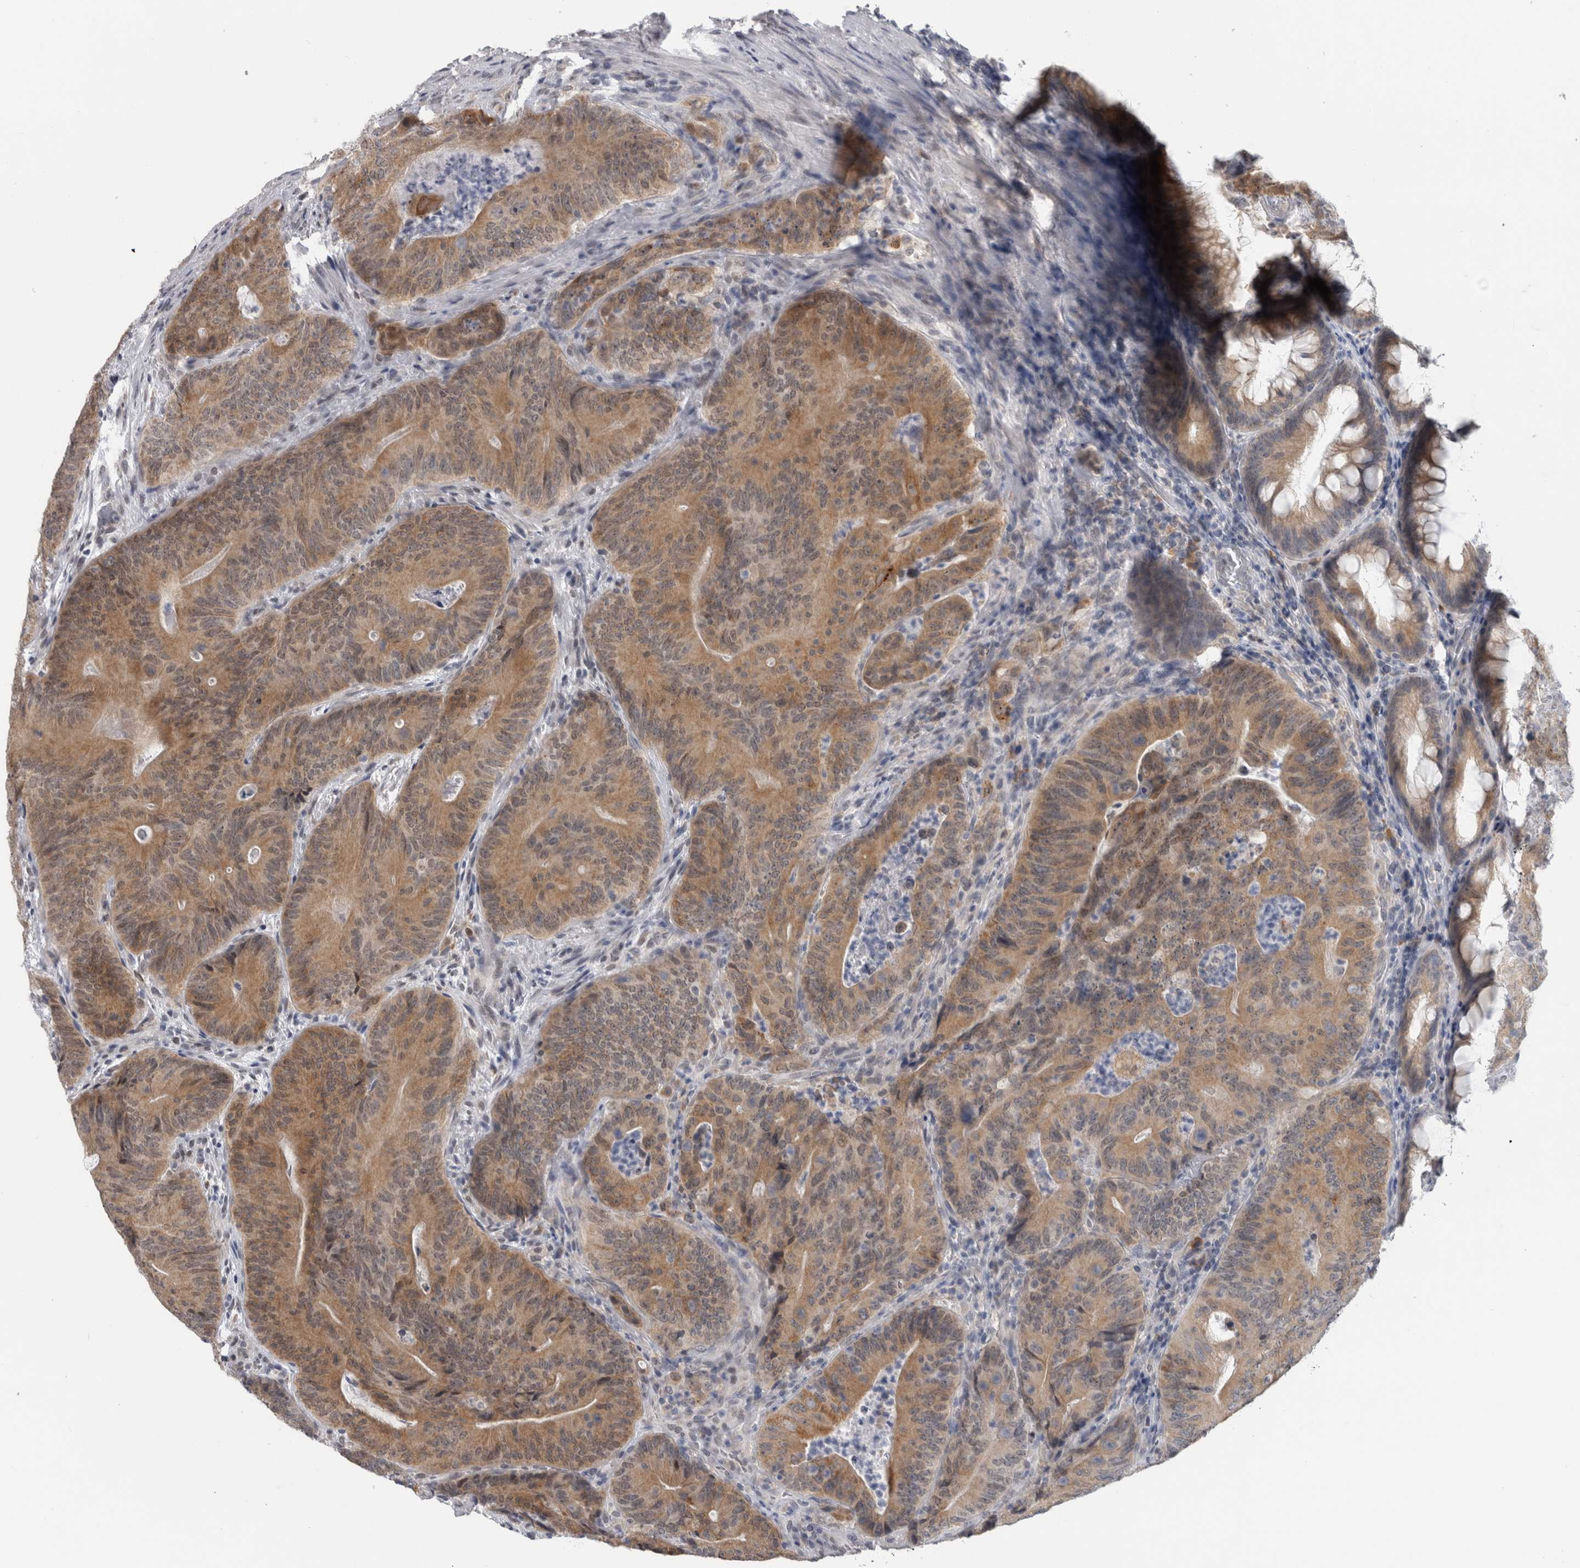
{"staining": {"intensity": "weak", "quantity": ">75%", "location": "cytoplasmic/membranous"}, "tissue": "colorectal cancer", "cell_type": "Tumor cells", "image_type": "cancer", "snomed": [{"axis": "morphology", "description": "Normal tissue, NOS"}, {"axis": "topography", "description": "Colon"}], "caption": "Immunohistochemical staining of colorectal cancer shows low levels of weak cytoplasmic/membranous expression in about >75% of tumor cells. (brown staining indicates protein expression, while blue staining denotes nuclei).", "gene": "TMEM242", "patient": {"sex": "female", "age": 82}}